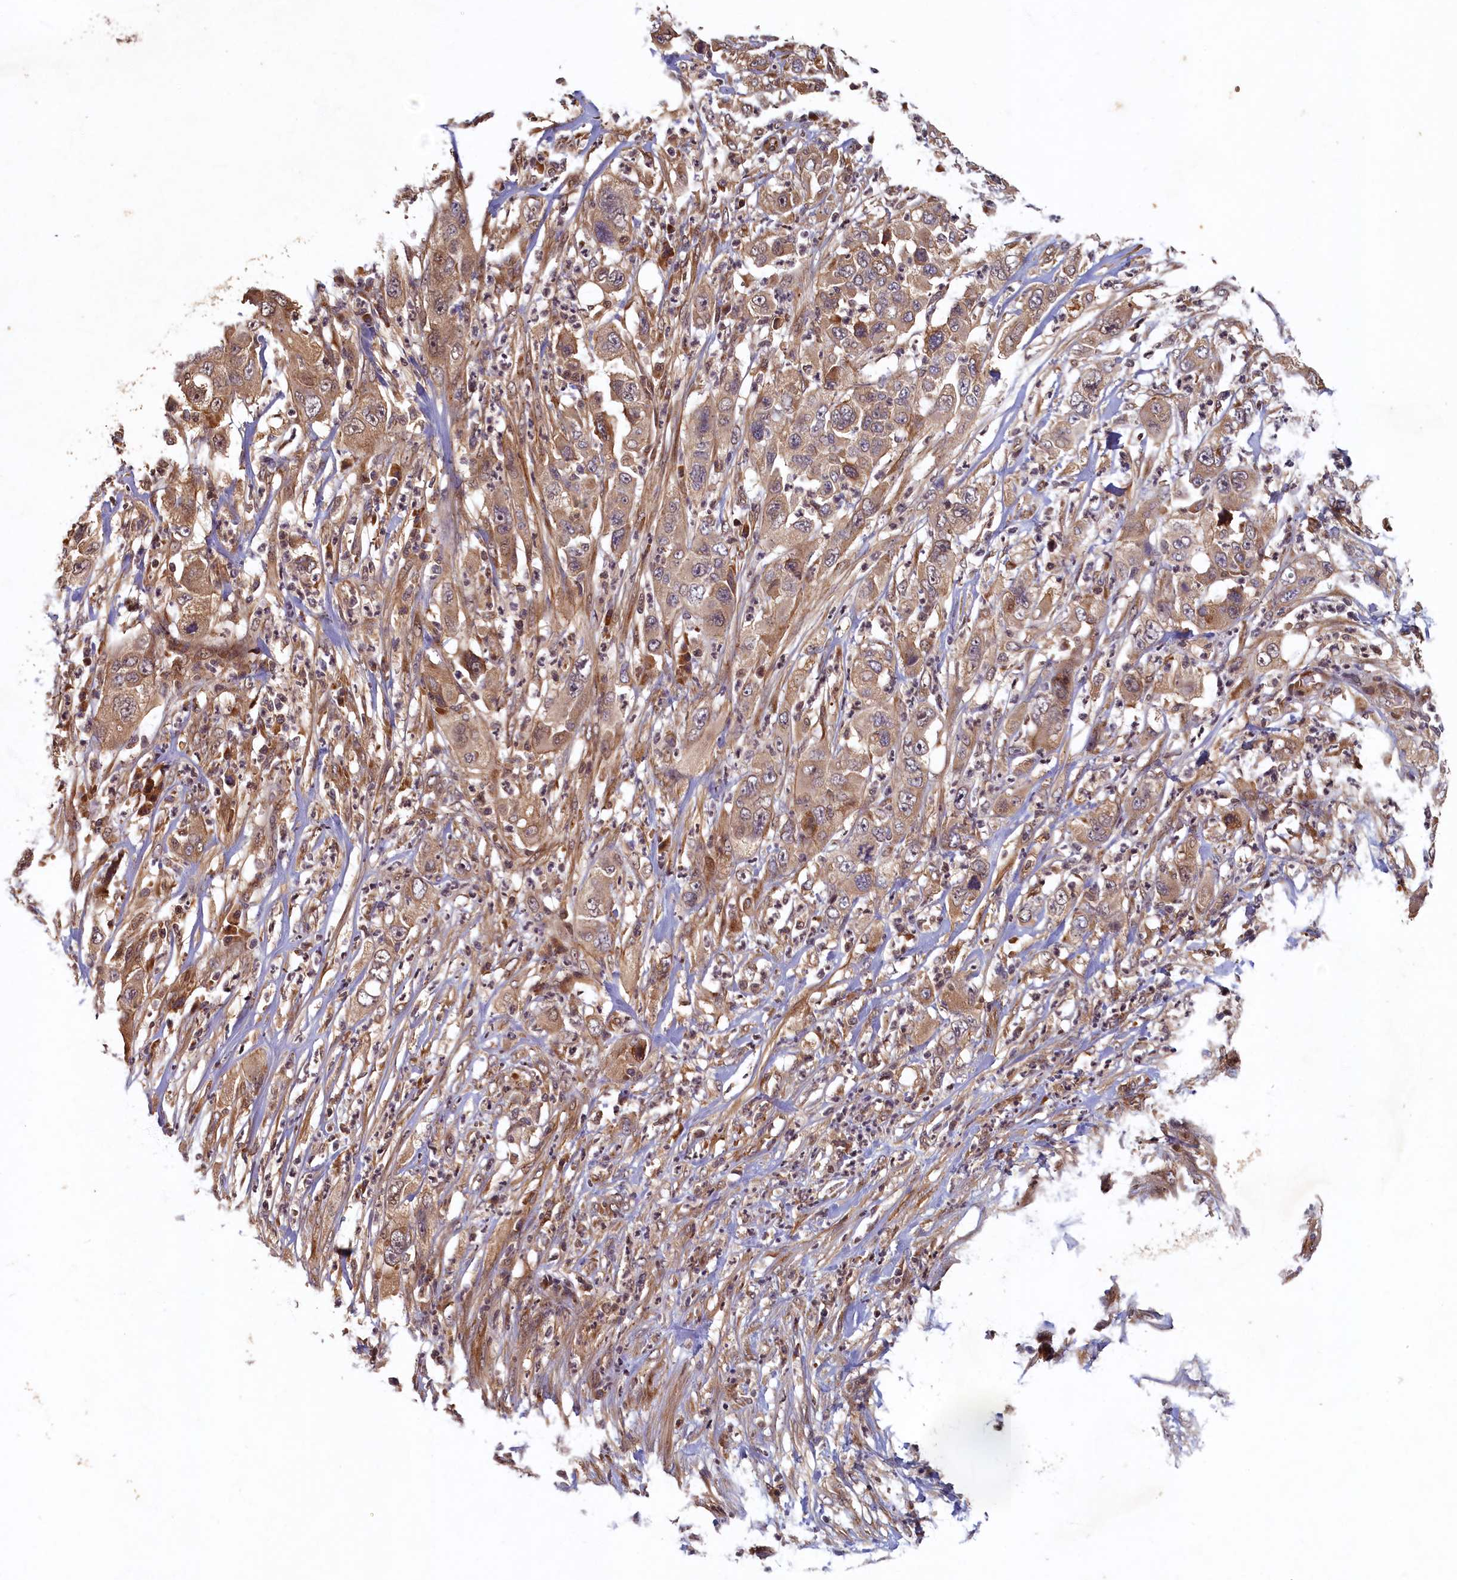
{"staining": {"intensity": "moderate", "quantity": "<25%", "location": "cytoplasmic/membranous,nuclear"}, "tissue": "pancreatic cancer", "cell_type": "Tumor cells", "image_type": "cancer", "snomed": [{"axis": "morphology", "description": "Adenocarcinoma, NOS"}, {"axis": "topography", "description": "Pancreas"}], "caption": "Protein expression by IHC exhibits moderate cytoplasmic/membranous and nuclear positivity in approximately <25% of tumor cells in adenocarcinoma (pancreatic). The protein of interest is shown in brown color, while the nuclei are stained blue.", "gene": "LCMT2", "patient": {"sex": "female", "age": 78}}